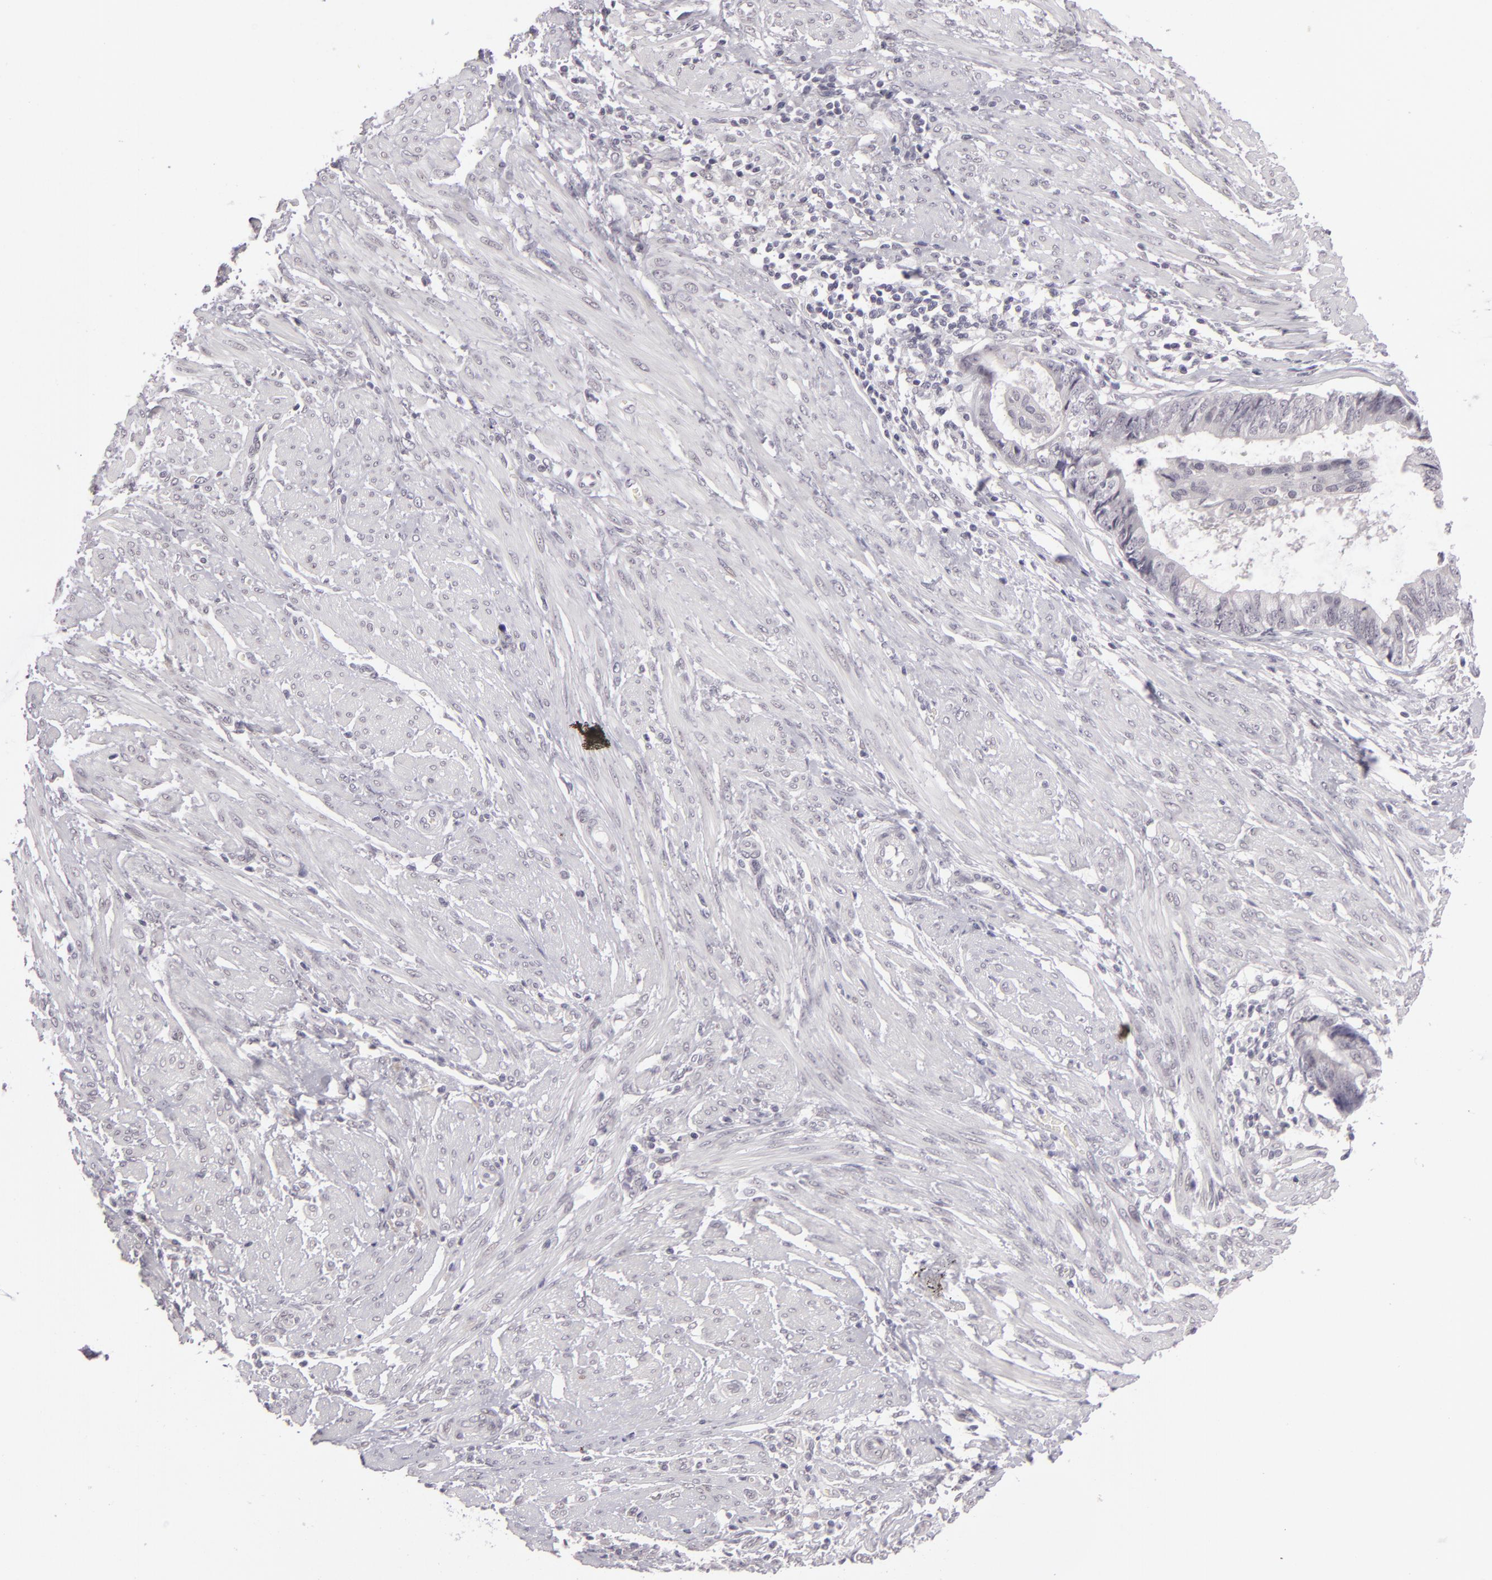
{"staining": {"intensity": "negative", "quantity": "none", "location": "none"}, "tissue": "endometrial cancer", "cell_type": "Tumor cells", "image_type": "cancer", "snomed": [{"axis": "morphology", "description": "Adenocarcinoma, NOS"}, {"axis": "topography", "description": "Endometrium"}], "caption": "This is an immunohistochemistry (IHC) image of endometrial cancer (adenocarcinoma). There is no positivity in tumor cells.", "gene": "ZNF205", "patient": {"sex": "female", "age": 63}}